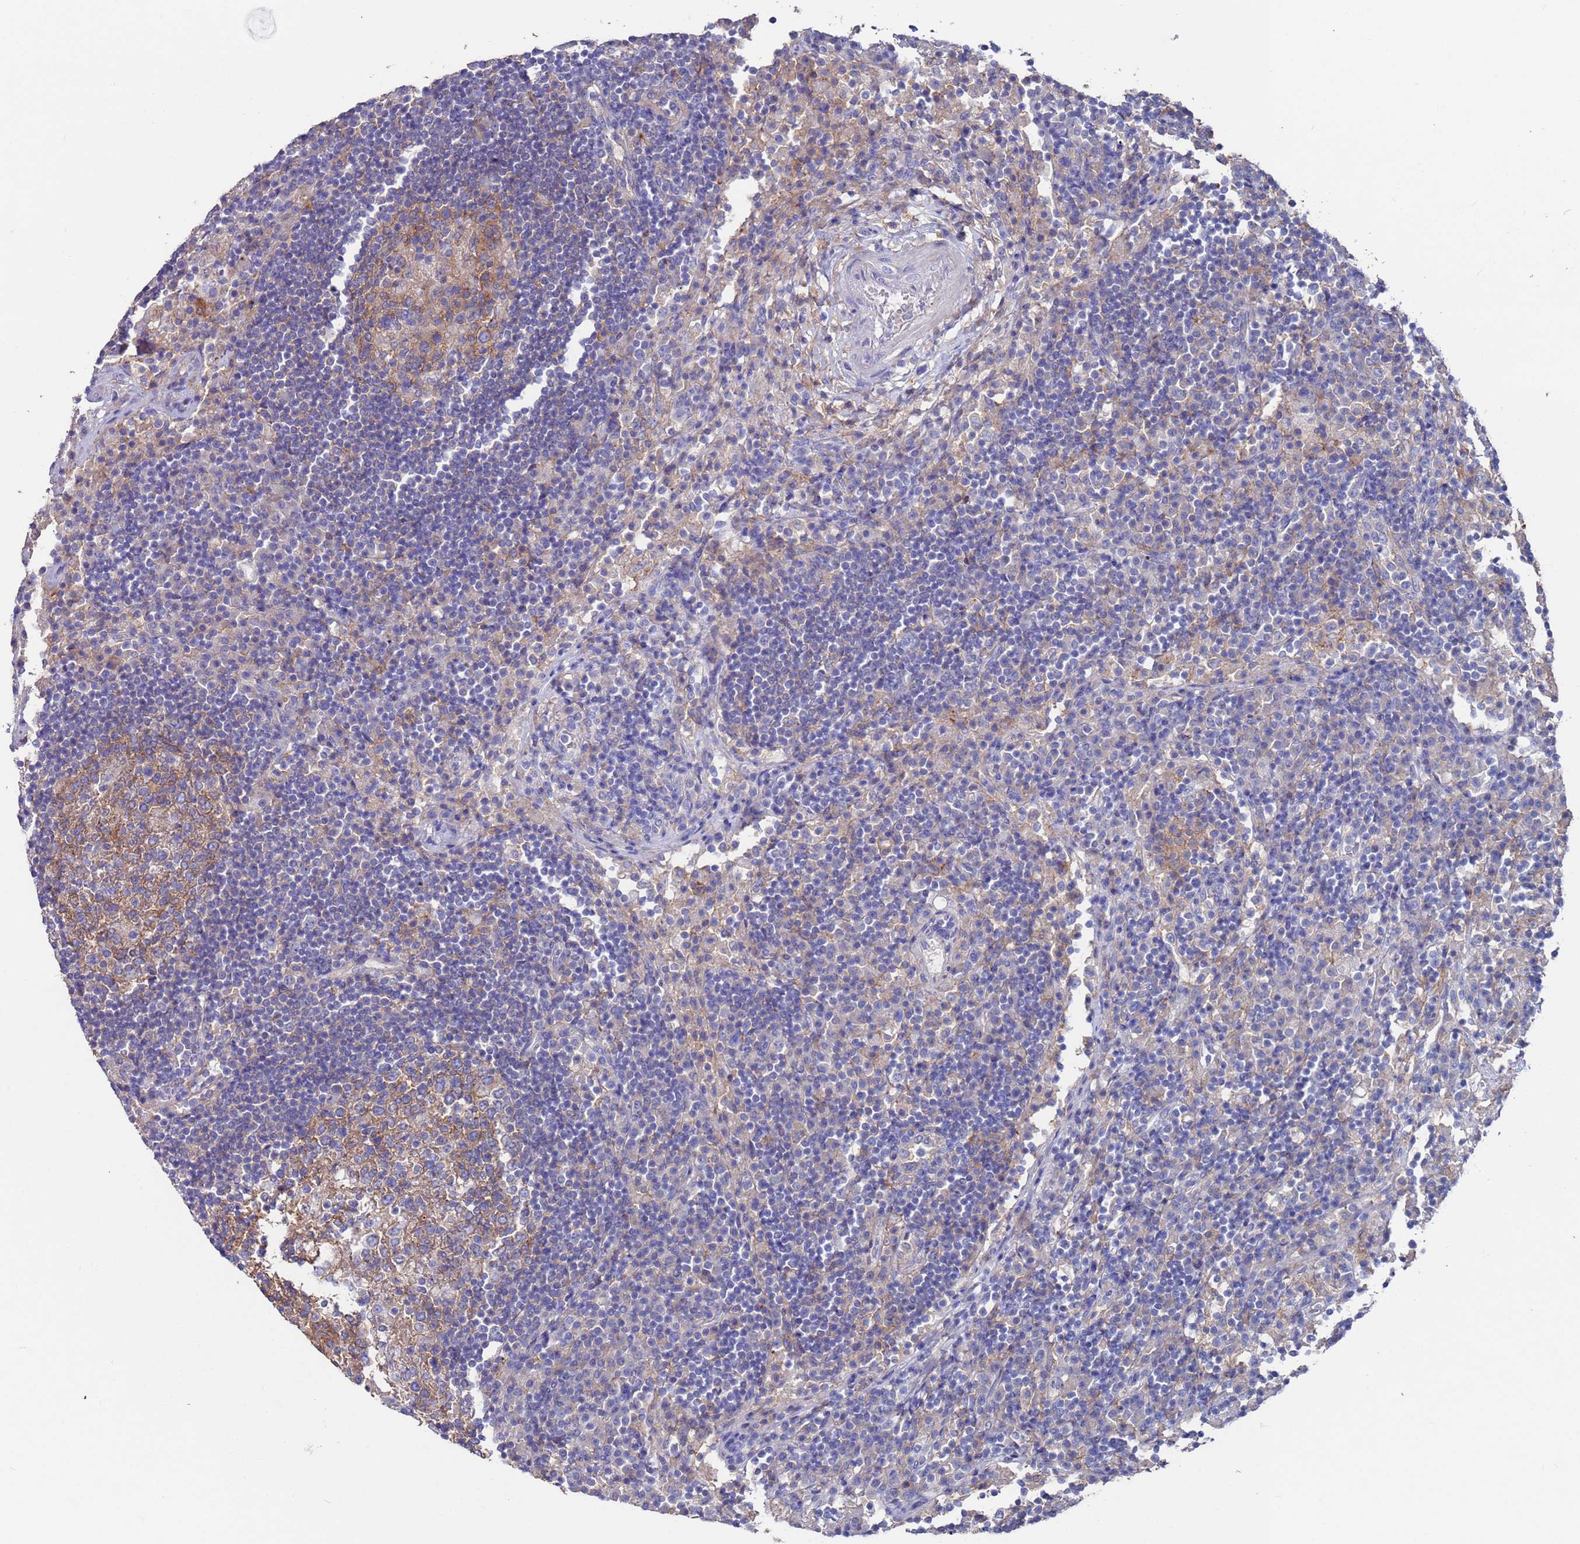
{"staining": {"intensity": "moderate", "quantity": "25%-75%", "location": "cytoplasmic/membranous"}, "tissue": "lymph node", "cell_type": "Germinal center cells", "image_type": "normal", "snomed": [{"axis": "morphology", "description": "Normal tissue, NOS"}, {"axis": "topography", "description": "Lymph node"}], "caption": "Approximately 25%-75% of germinal center cells in benign lymph node display moderate cytoplasmic/membranous protein positivity as visualized by brown immunohistochemical staining.", "gene": "KRTCAP3", "patient": {"sex": "female", "age": 53}}